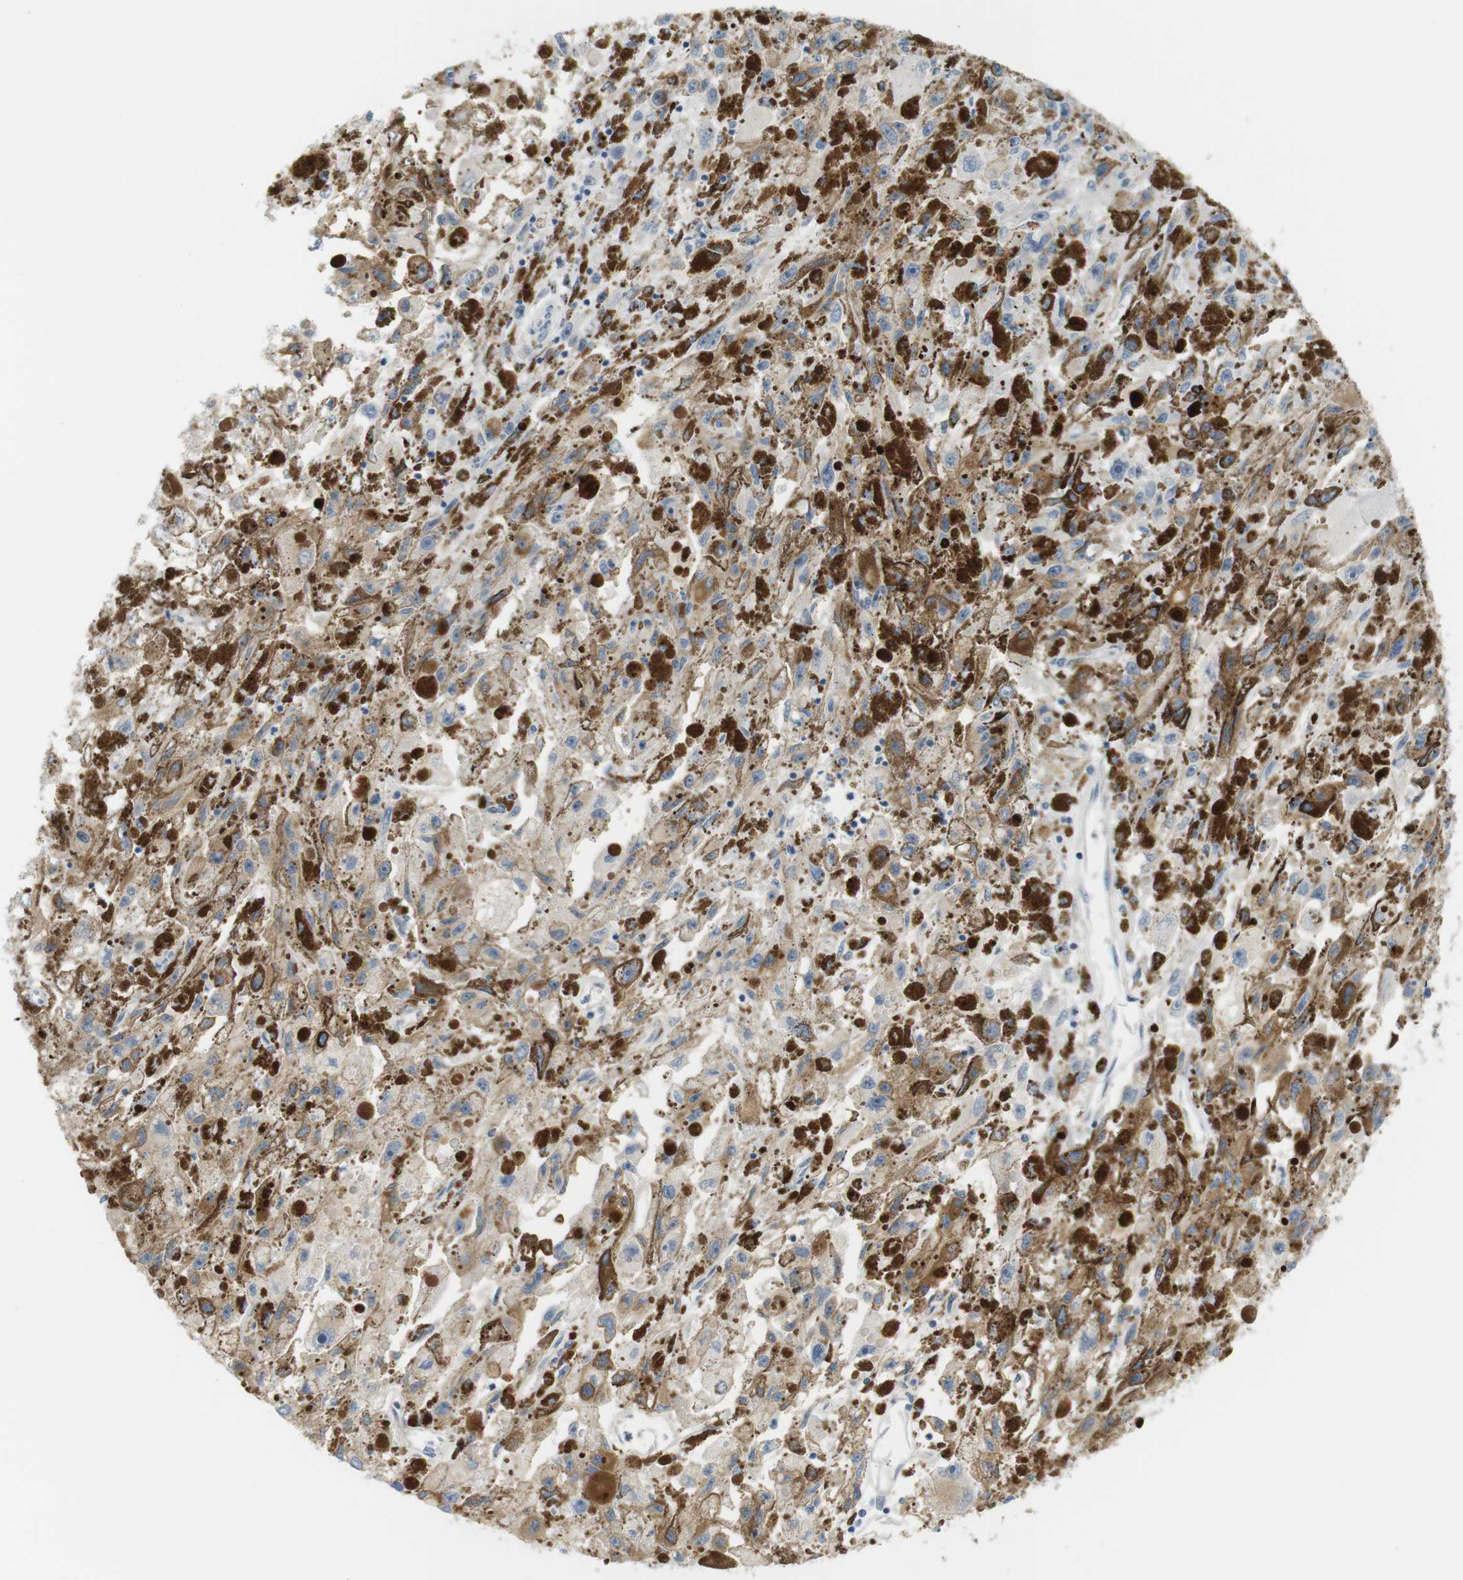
{"staining": {"intensity": "weak", "quantity": "25%-75%", "location": "cytoplasmic/membranous"}, "tissue": "melanoma", "cell_type": "Tumor cells", "image_type": "cancer", "snomed": [{"axis": "morphology", "description": "Malignant melanoma, NOS"}, {"axis": "topography", "description": "Skin"}], "caption": "About 25%-75% of tumor cells in malignant melanoma exhibit weak cytoplasmic/membranous protein positivity as visualized by brown immunohistochemical staining.", "gene": "F2R", "patient": {"sex": "female", "age": 104}}